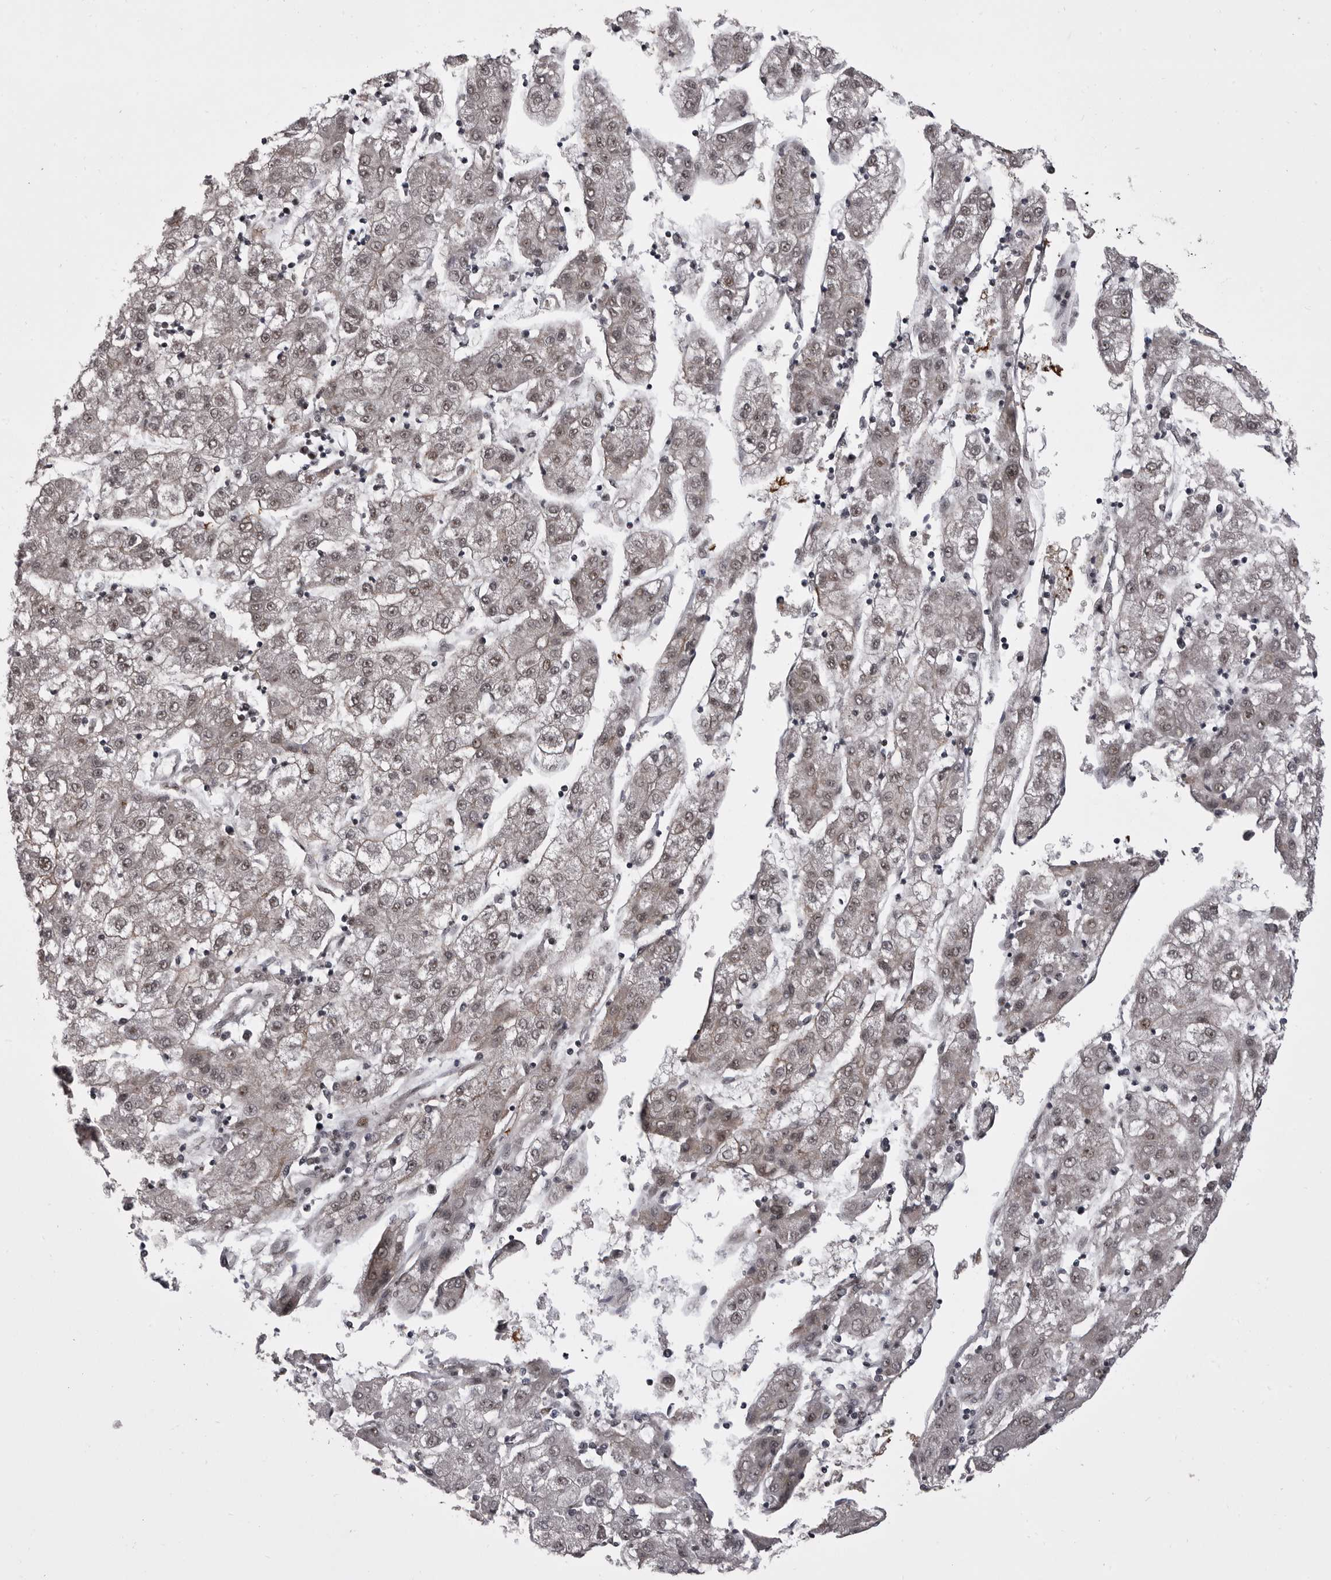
{"staining": {"intensity": "weak", "quantity": "<25%", "location": "nuclear"}, "tissue": "liver cancer", "cell_type": "Tumor cells", "image_type": "cancer", "snomed": [{"axis": "morphology", "description": "Carcinoma, Hepatocellular, NOS"}, {"axis": "topography", "description": "Liver"}], "caption": "DAB (3,3'-diaminobenzidine) immunohistochemical staining of liver hepatocellular carcinoma exhibits no significant positivity in tumor cells.", "gene": "PRPF3", "patient": {"sex": "male", "age": 72}}